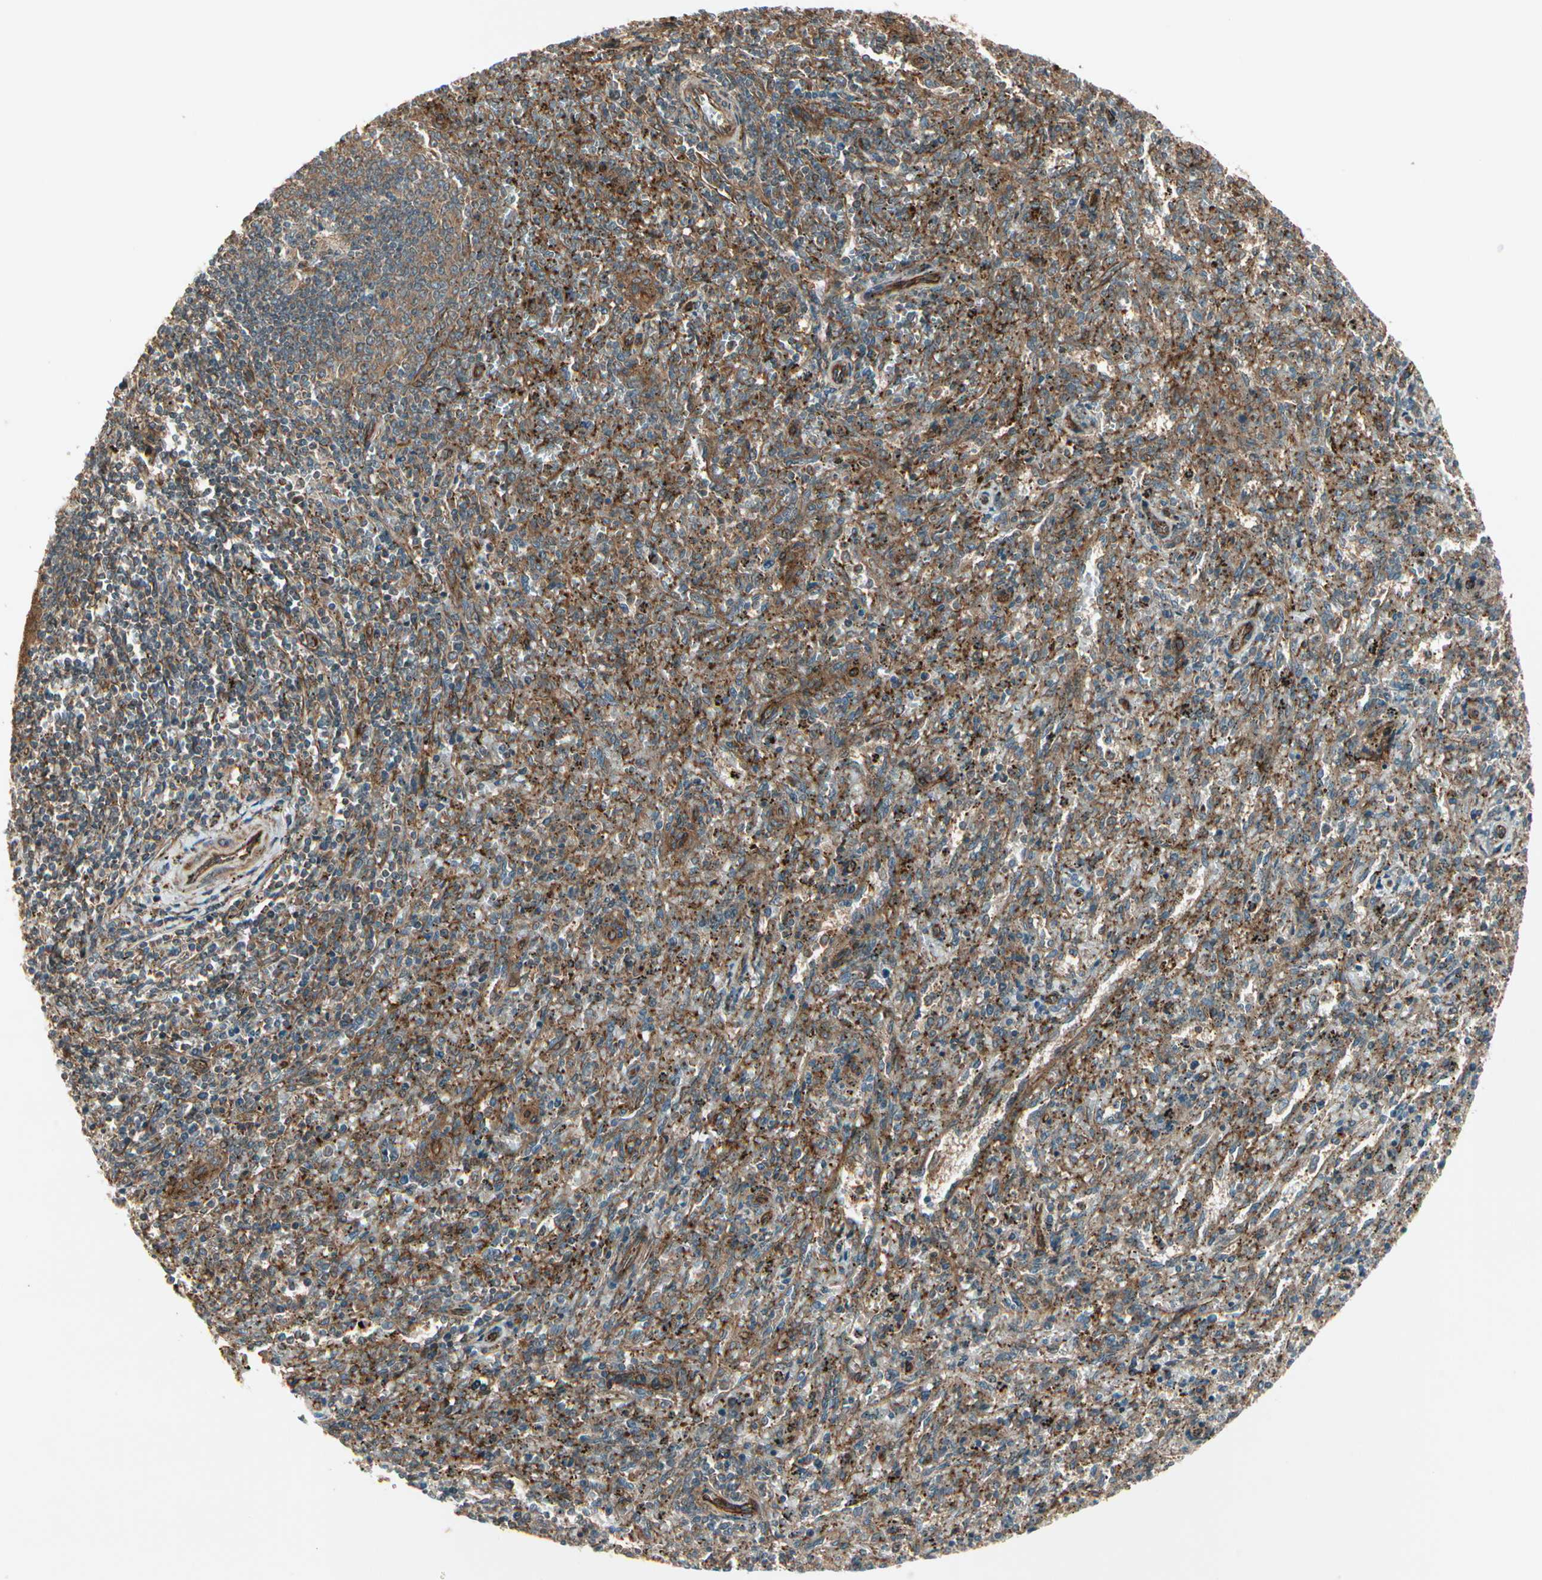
{"staining": {"intensity": "strong", "quantity": "25%-75%", "location": "cytoplasmic/membranous"}, "tissue": "spleen", "cell_type": "Cells in red pulp", "image_type": "normal", "snomed": [{"axis": "morphology", "description": "Normal tissue, NOS"}, {"axis": "topography", "description": "Spleen"}], "caption": "Immunohistochemistry (IHC) staining of unremarkable spleen, which exhibits high levels of strong cytoplasmic/membranous positivity in about 25%-75% of cells in red pulp indicating strong cytoplasmic/membranous protein positivity. The staining was performed using DAB (3,3'-diaminobenzidine) (brown) for protein detection and nuclei were counterstained in hematoxylin (blue).", "gene": "FKBP15", "patient": {"sex": "female", "age": 10}}